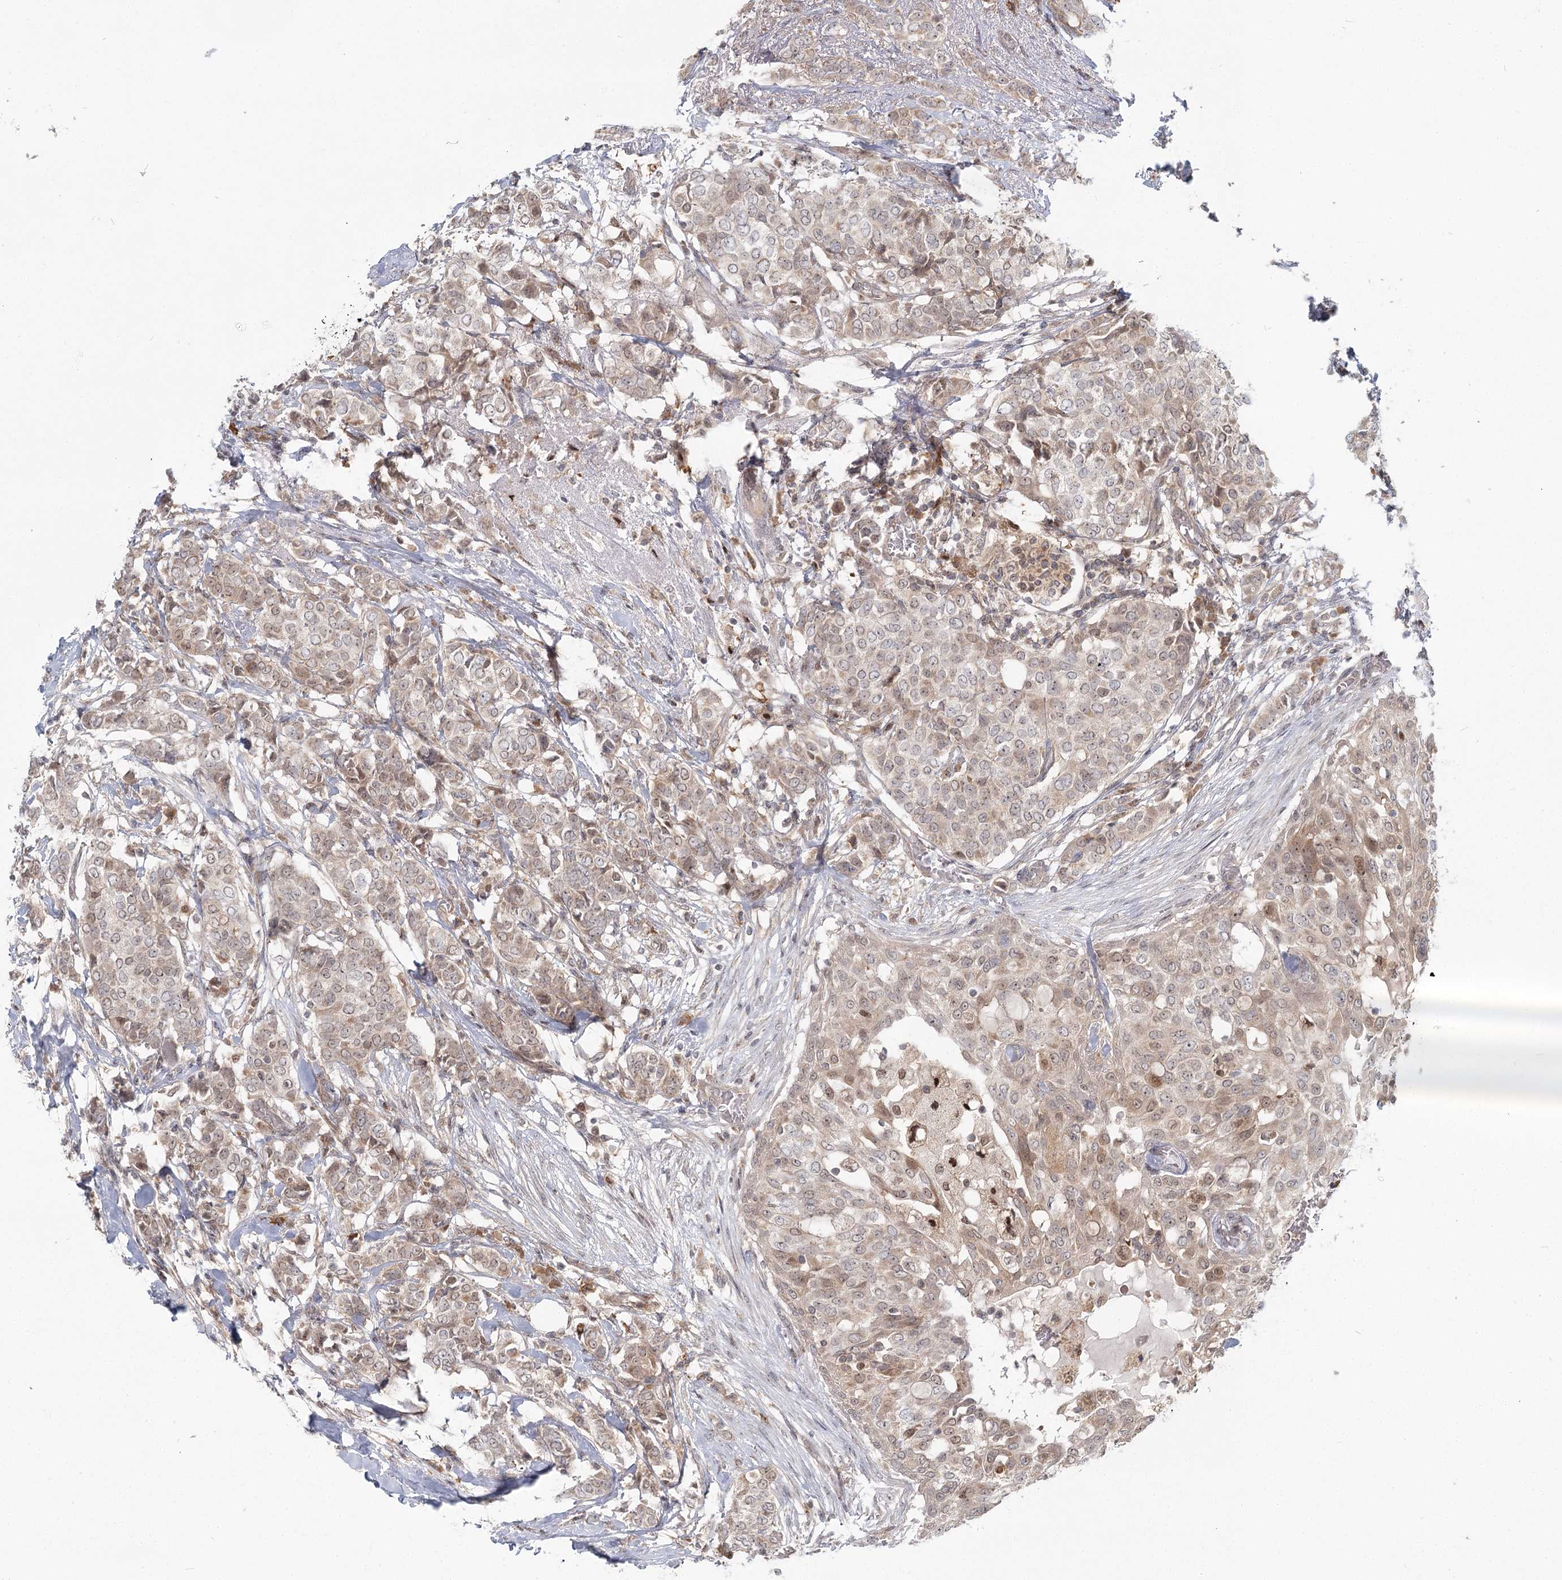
{"staining": {"intensity": "weak", "quantity": ">75%", "location": "cytoplasmic/membranous,nuclear"}, "tissue": "breast cancer", "cell_type": "Tumor cells", "image_type": "cancer", "snomed": [{"axis": "morphology", "description": "Lobular carcinoma"}, {"axis": "topography", "description": "Breast"}], "caption": "Protein positivity by immunohistochemistry (IHC) exhibits weak cytoplasmic/membranous and nuclear staining in about >75% of tumor cells in breast lobular carcinoma.", "gene": "THNSL1", "patient": {"sex": "female", "age": 51}}